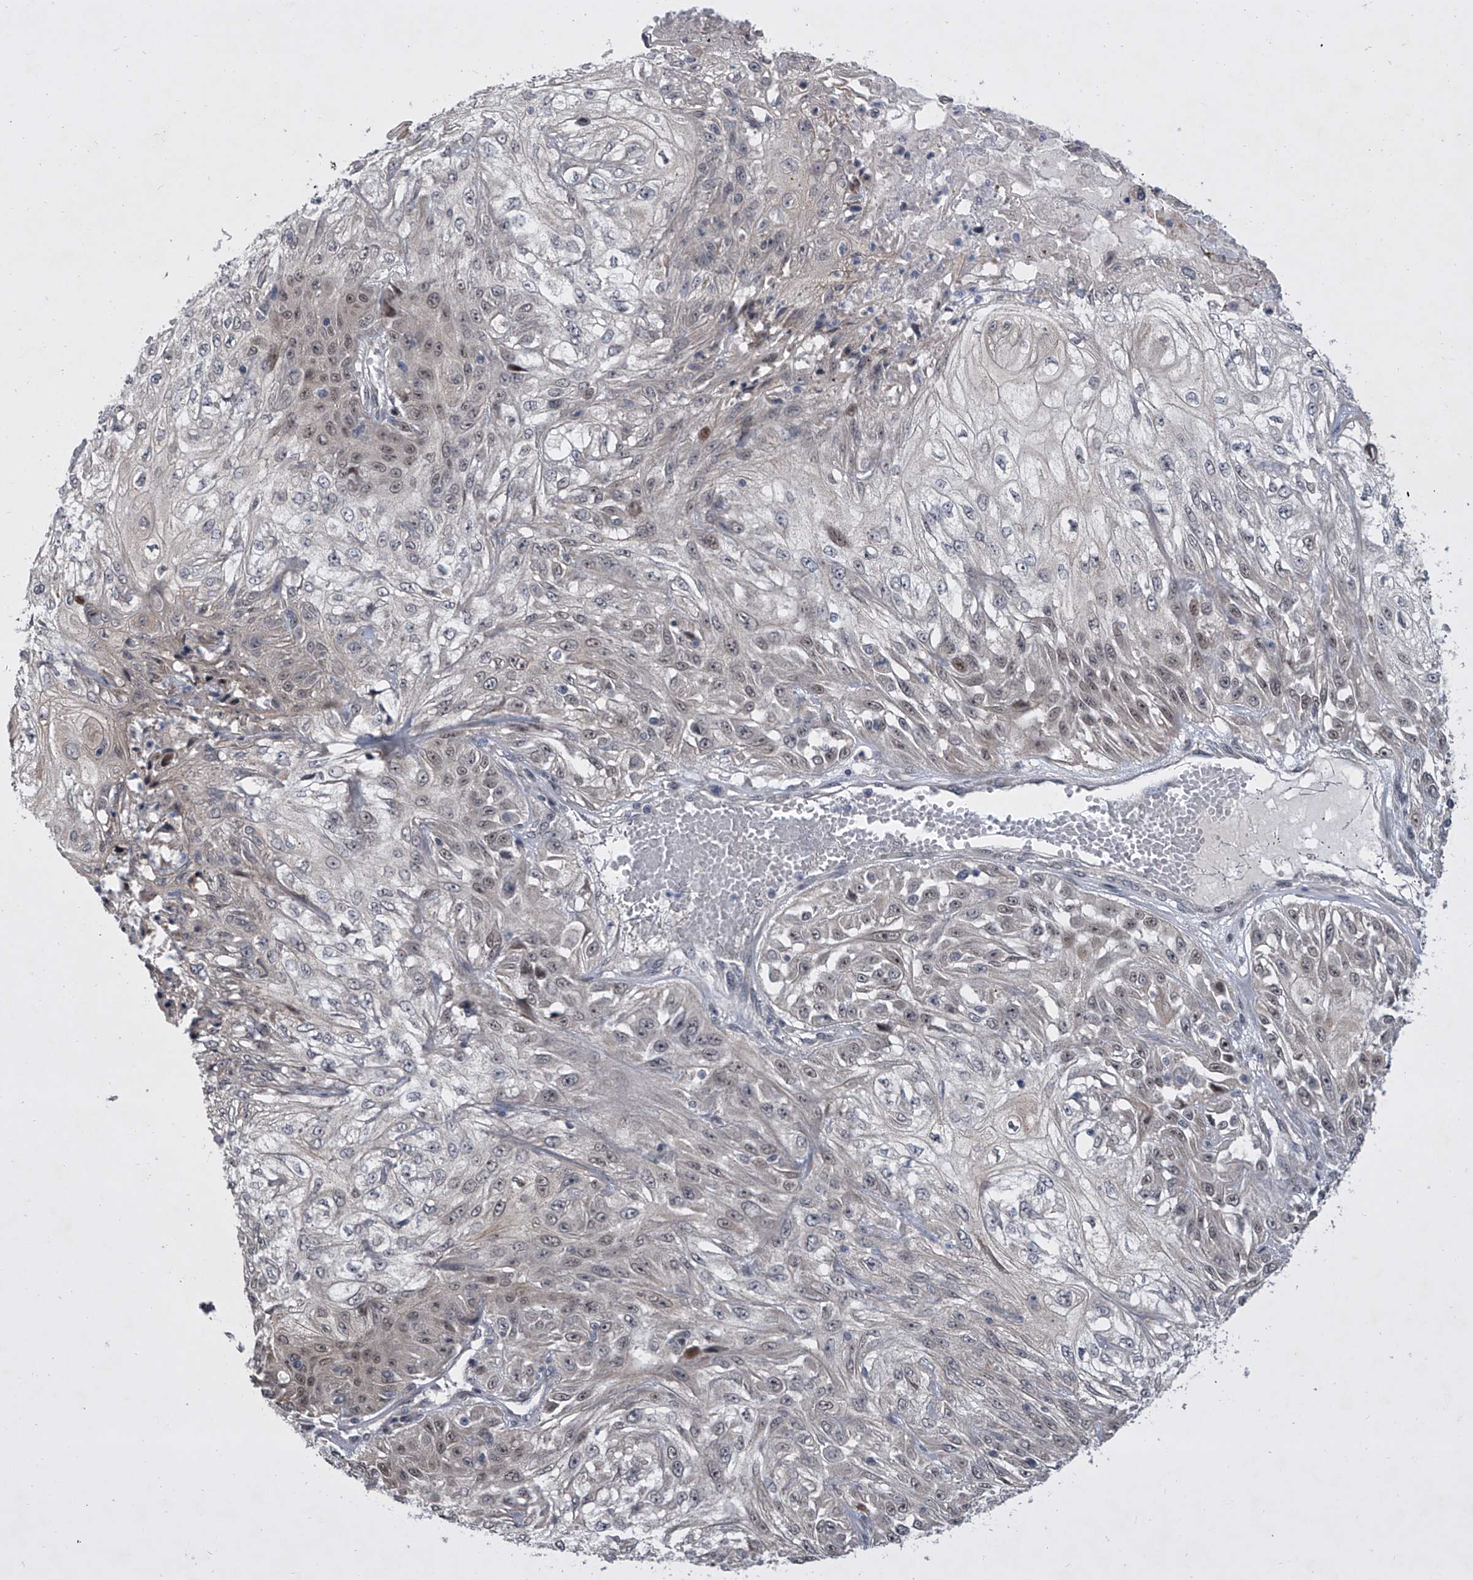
{"staining": {"intensity": "weak", "quantity": "<25%", "location": "nuclear"}, "tissue": "skin cancer", "cell_type": "Tumor cells", "image_type": "cancer", "snomed": [{"axis": "morphology", "description": "Squamous cell carcinoma, NOS"}, {"axis": "morphology", "description": "Squamous cell carcinoma, metastatic, NOS"}, {"axis": "topography", "description": "Skin"}, {"axis": "topography", "description": "Lymph node"}], "caption": "Histopathology image shows no significant protein positivity in tumor cells of skin cancer.", "gene": "HEATR6", "patient": {"sex": "male", "age": 75}}